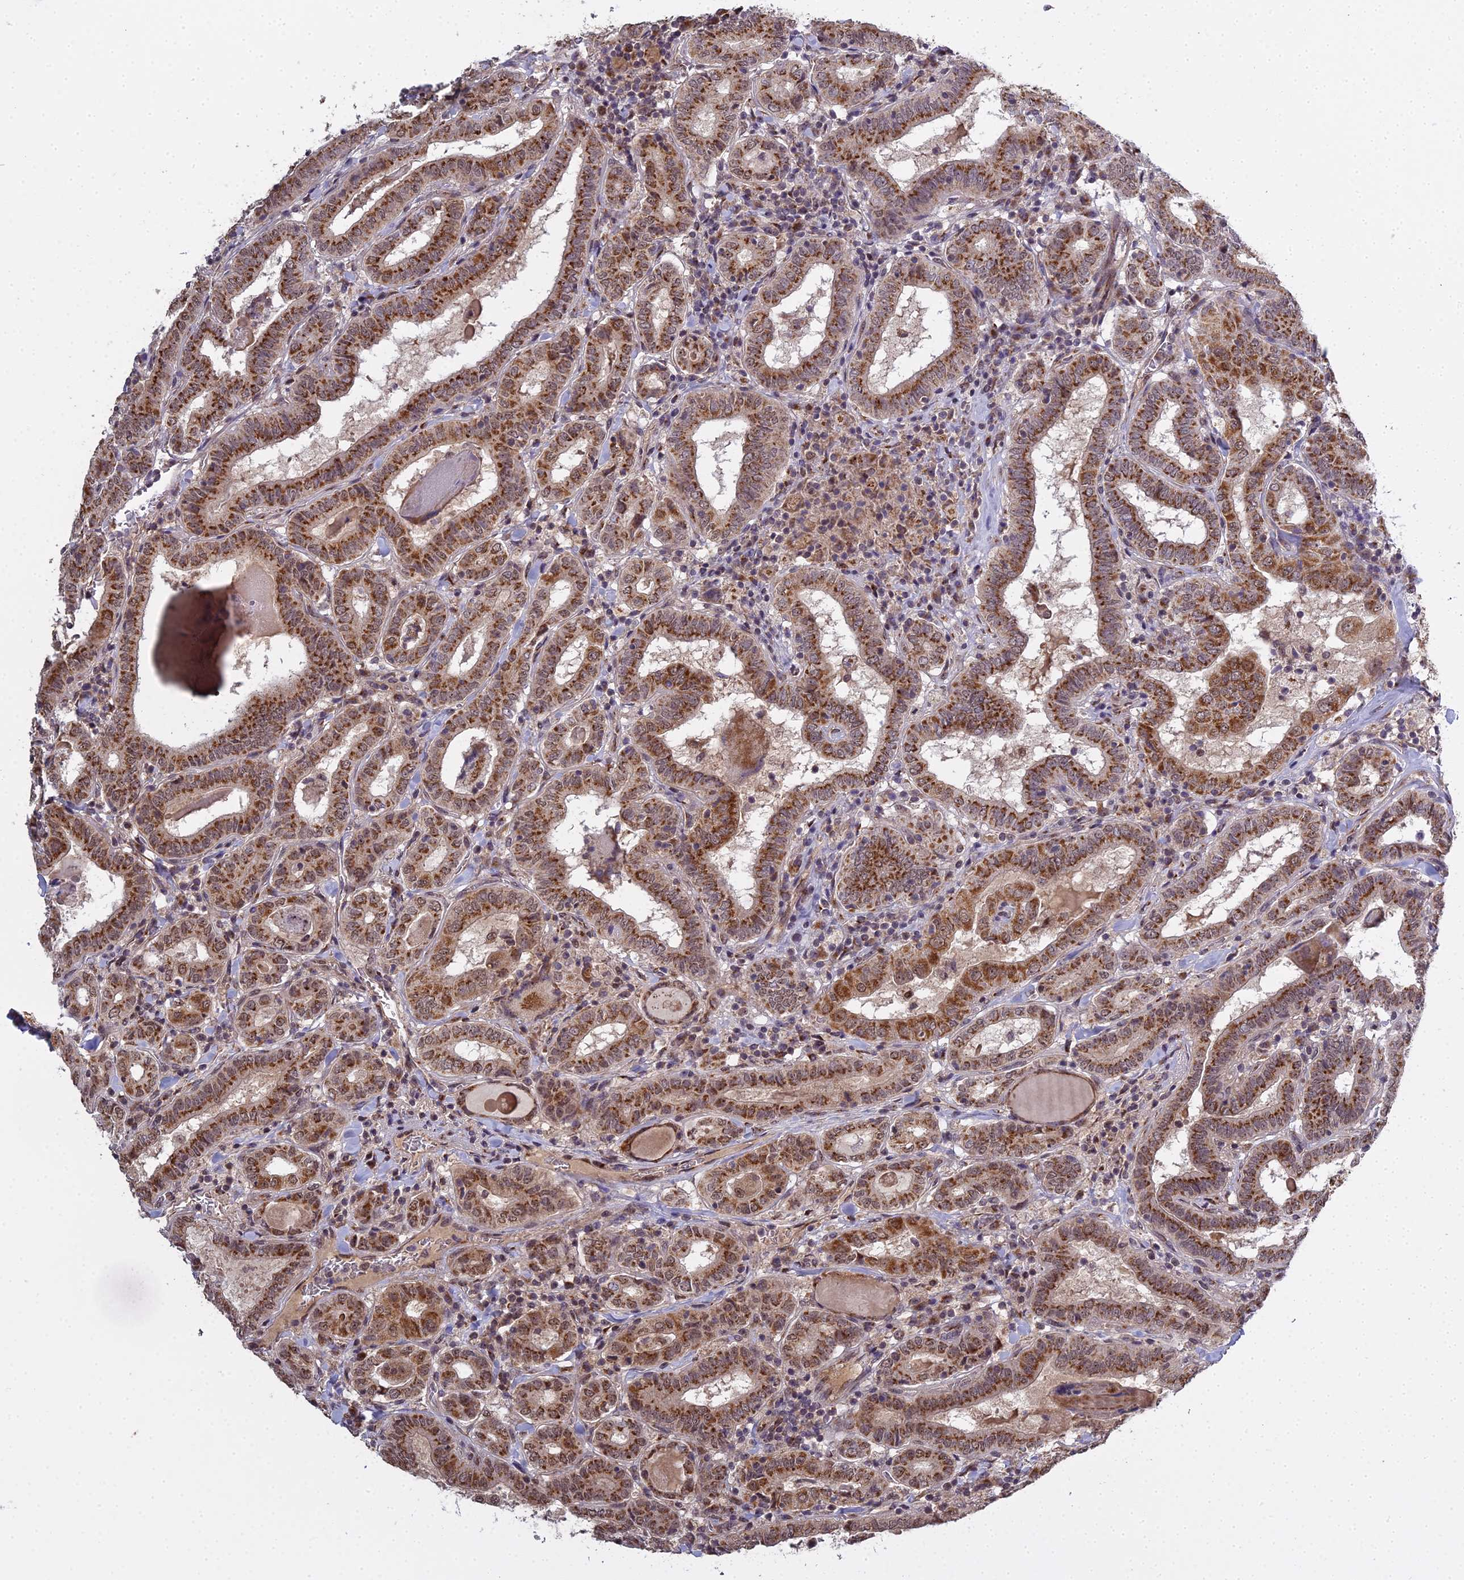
{"staining": {"intensity": "strong", "quantity": ">75%", "location": "cytoplasmic/membranous"}, "tissue": "thyroid cancer", "cell_type": "Tumor cells", "image_type": "cancer", "snomed": [{"axis": "morphology", "description": "Papillary adenocarcinoma, NOS"}, {"axis": "topography", "description": "Thyroid gland"}], "caption": "Strong cytoplasmic/membranous protein staining is present in approximately >75% of tumor cells in thyroid cancer.", "gene": "MEOX1", "patient": {"sex": "female", "age": 72}}